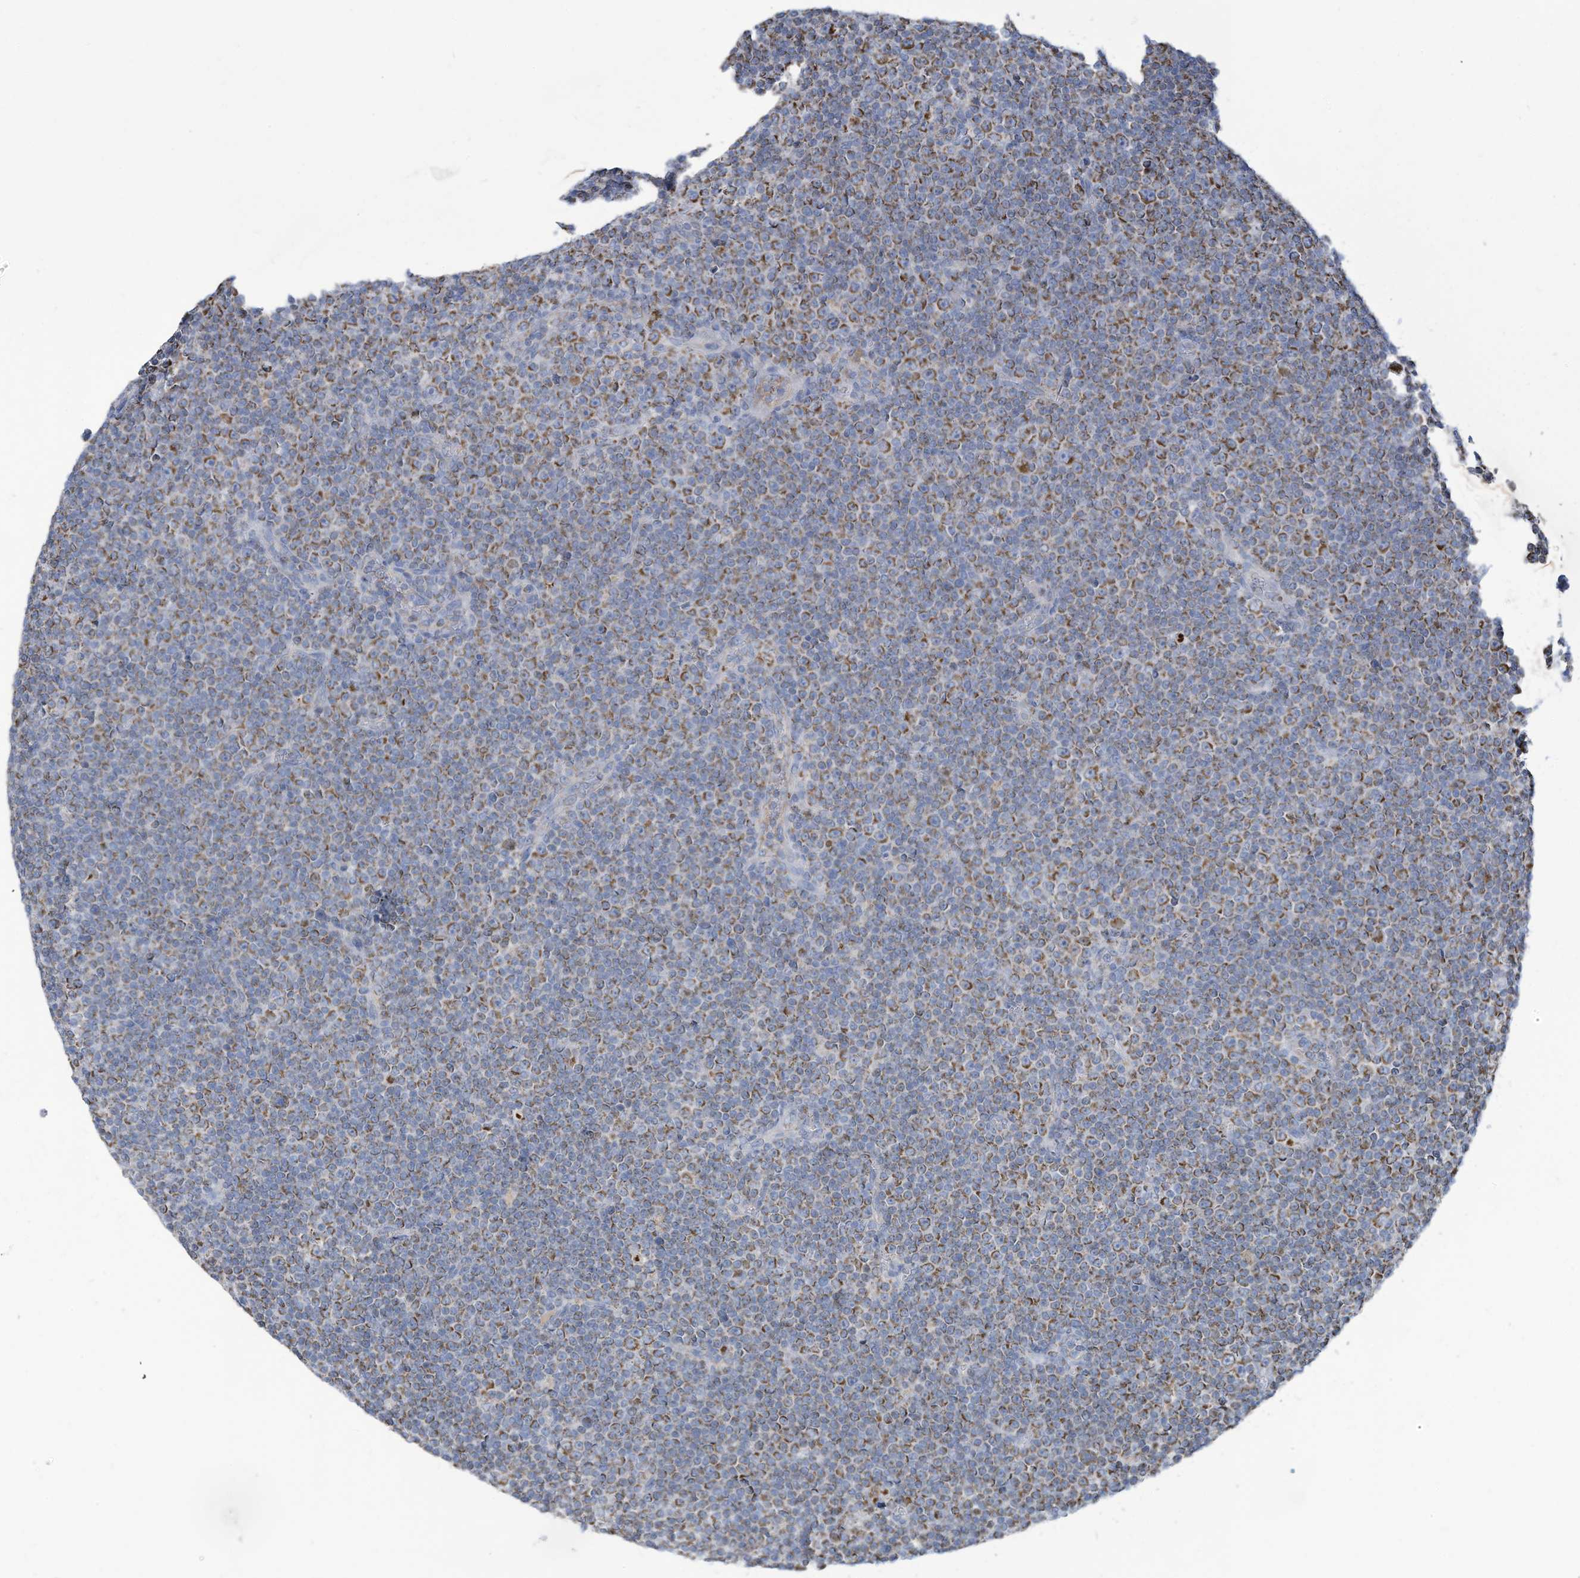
{"staining": {"intensity": "moderate", "quantity": "25%-75%", "location": "cytoplasmic/membranous"}, "tissue": "lymphoma", "cell_type": "Tumor cells", "image_type": "cancer", "snomed": [{"axis": "morphology", "description": "Malignant lymphoma, non-Hodgkin's type, Low grade"}, {"axis": "topography", "description": "Lymph node"}], "caption": "Immunohistochemistry of malignant lymphoma, non-Hodgkin's type (low-grade) displays medium levels of moderate cytoplasmic/membranous expression in approximately 25%-75% of tumor cells.", "gene": "NLN", "patient": {"sex": "female", "age": 67}}